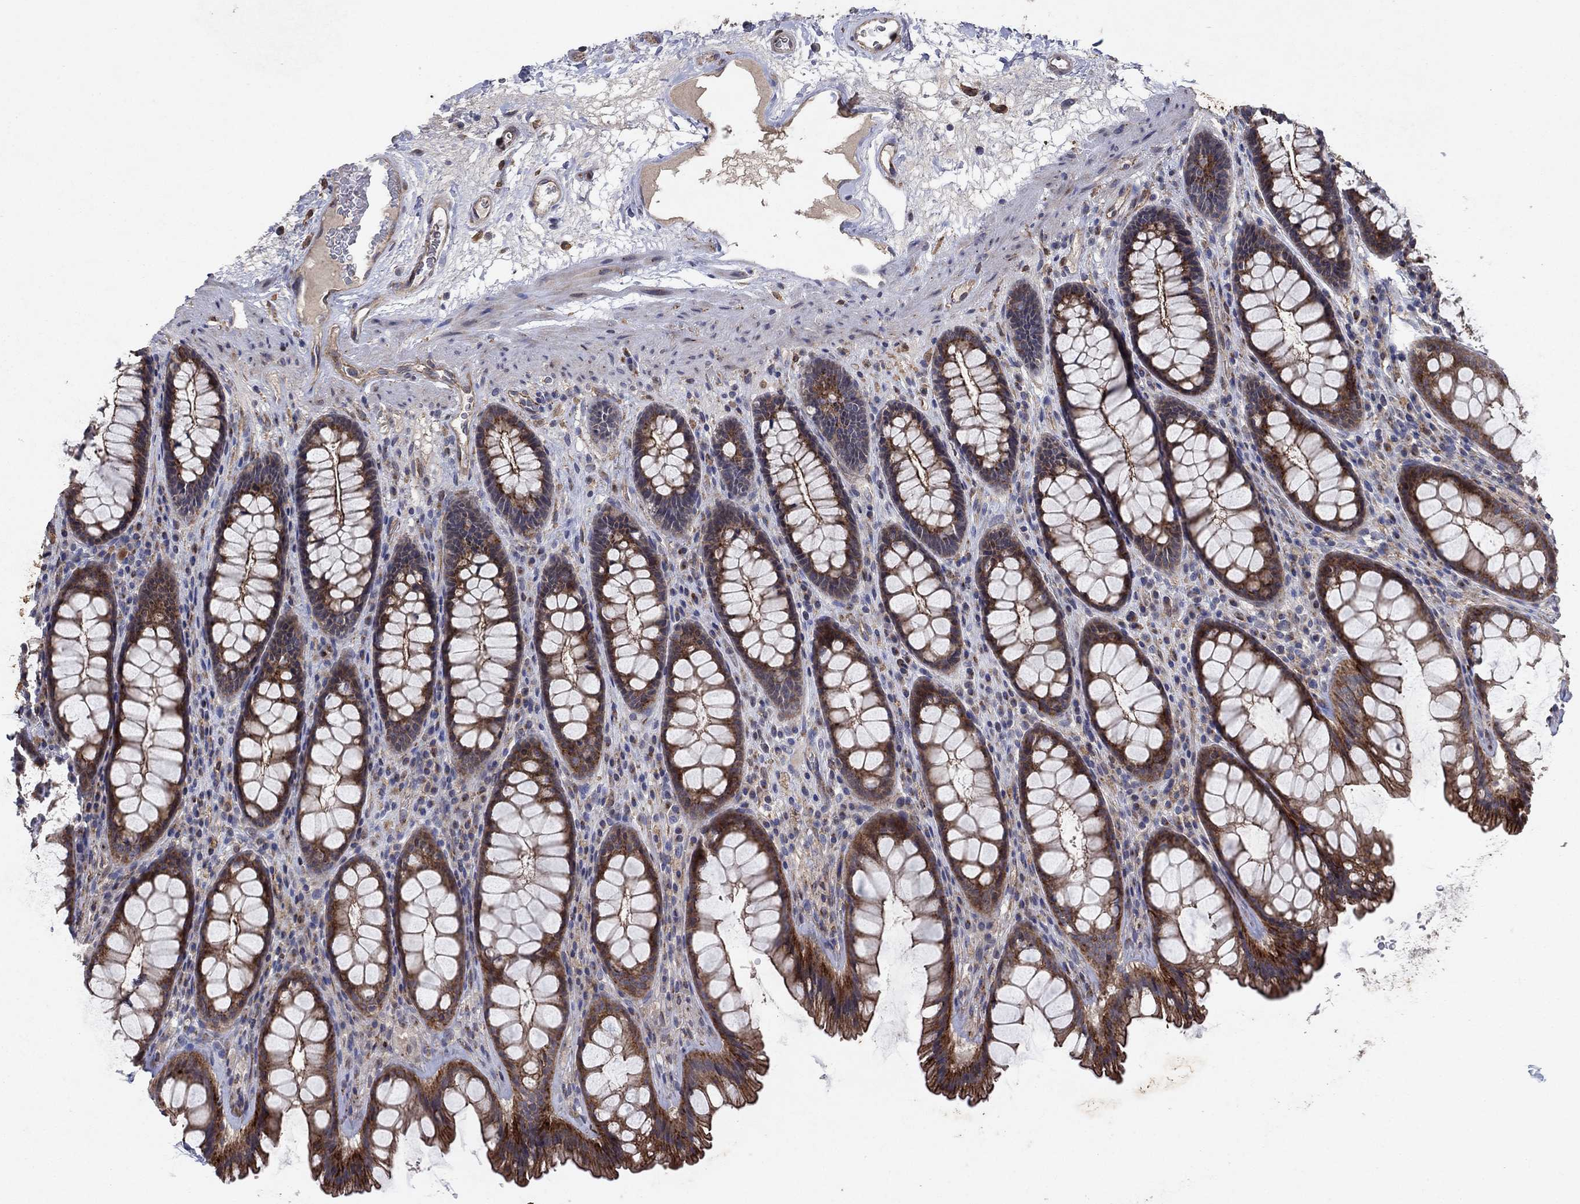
{"staining": {"intensity": "strong", "quantity": "25%-75%", "location": "cytoplasmic/membranous"}, "tissue": "rectum", "cell_type": "Glandular cells", "image_type": "normal", "snomed": [{"axis": "morphology", "description": "Normal tissue, NOS"}, {"axis": "topography", "description": "Rectum"}], "caption": "A high amount of strong cytoplasmic/membranous expression is appreciated in about 25%-75% of glandular cells in benign rectum.", "gene": "FRG1", "patient": {"sex": "male", "age": 72}}